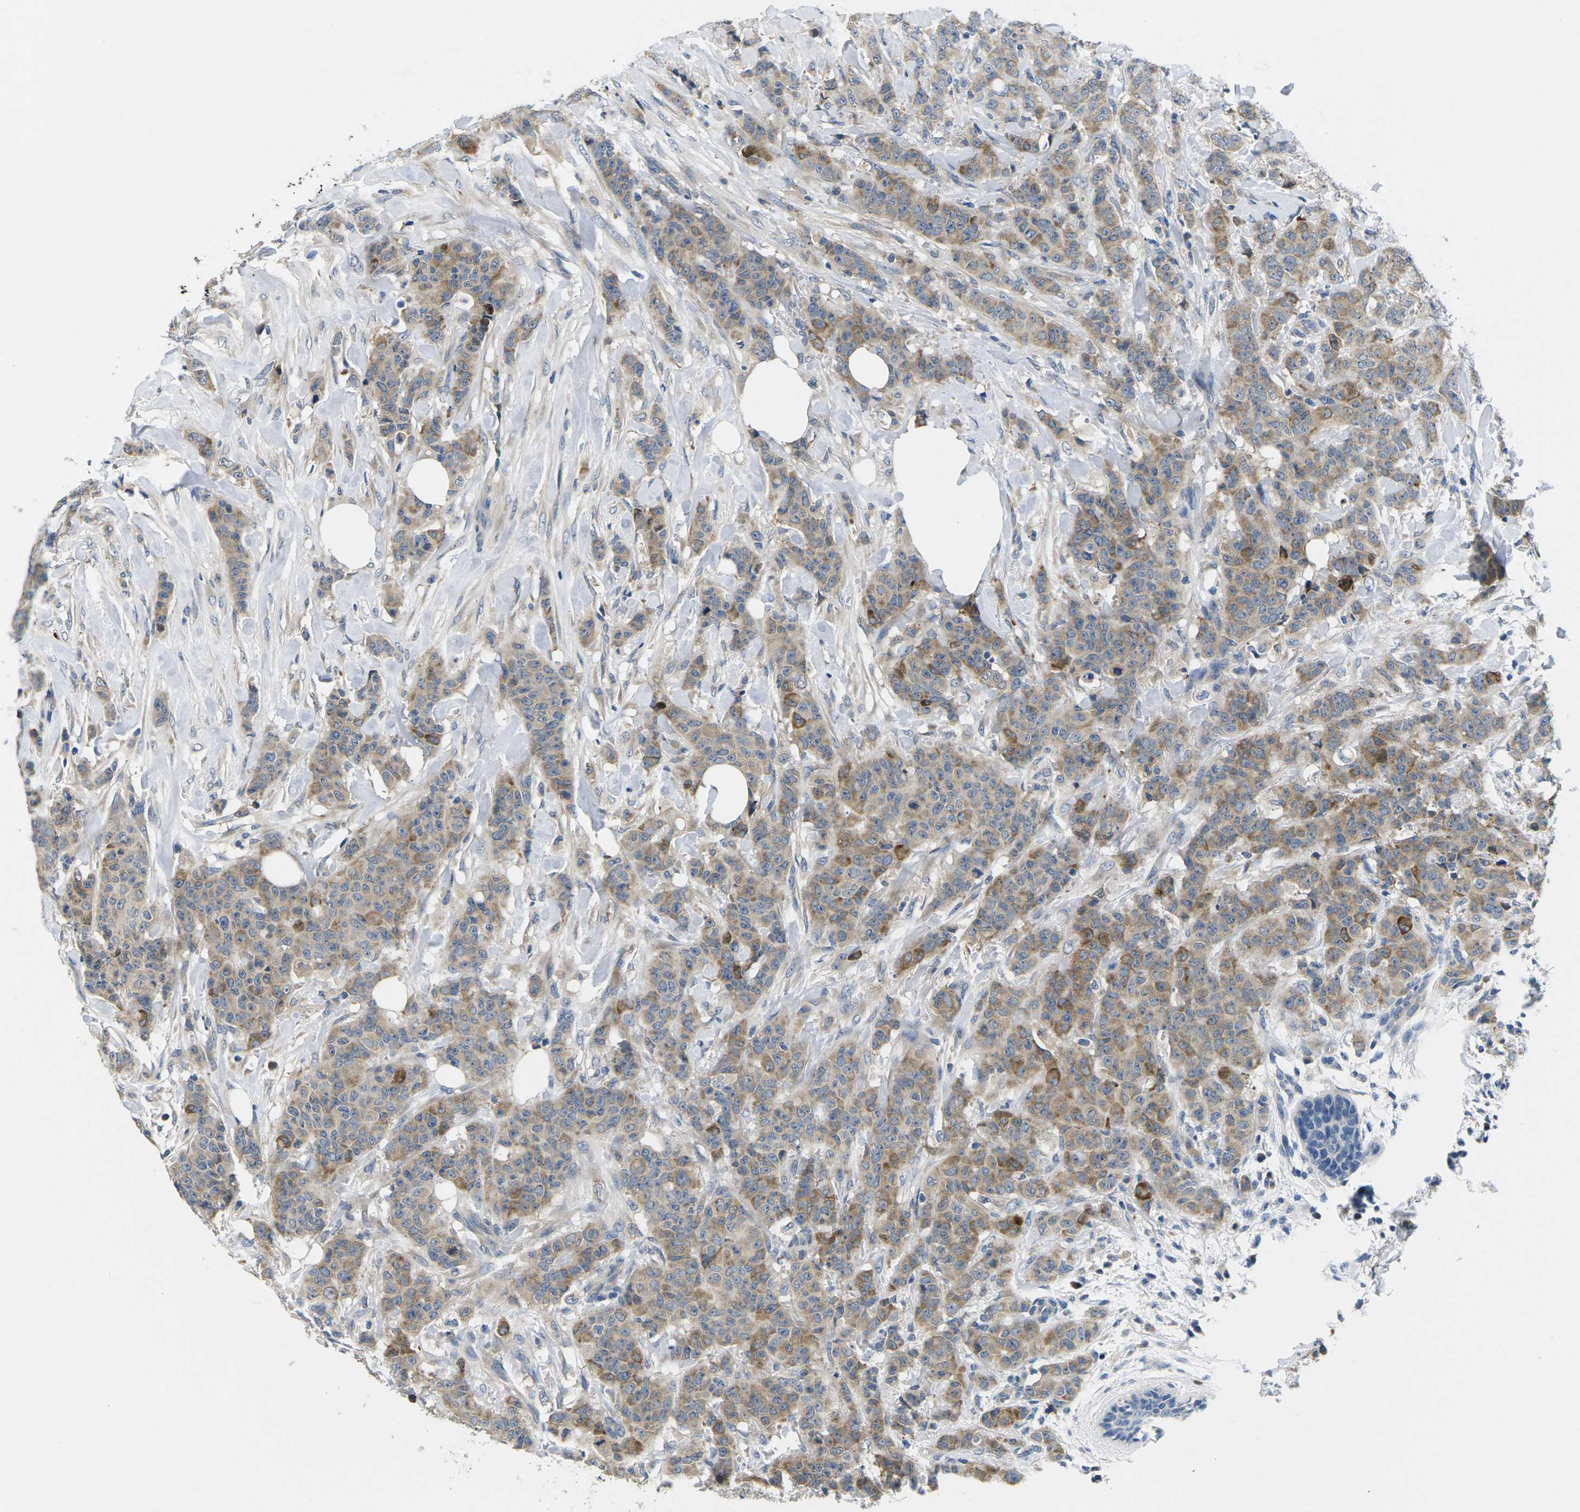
{"staining": {"intensity": "moderate", "quantity": "25%-75%", "location": "cytoplasmic/membranous"}, "tissue": "breast cancer", "cell_type": "Tumor cells", "image_type": "cancer", "snomed": [{"axis": "morphology", "description": "Normal tissue, NOS"}, {"axis": "morphology", "description": "Duct carcinoma"}, {"axis": "topography", "description": "Breast"}], "caption": "Immunohistochemistry (IHC) staining of infiltrating ductal carcinoma (breast), which reveals medium levels of moderate cytoplasmic/membranous positivity in about 25%-75% of tumor cells indicating moderate cytoplasmic/membranous protein staining. The staining was performed using DAB (brown) for protein detection and nuclei were counterstained in hematoxylin (blue).", "gene": "ERGIC3", "patient": {"sex": "female", "age": 40}}